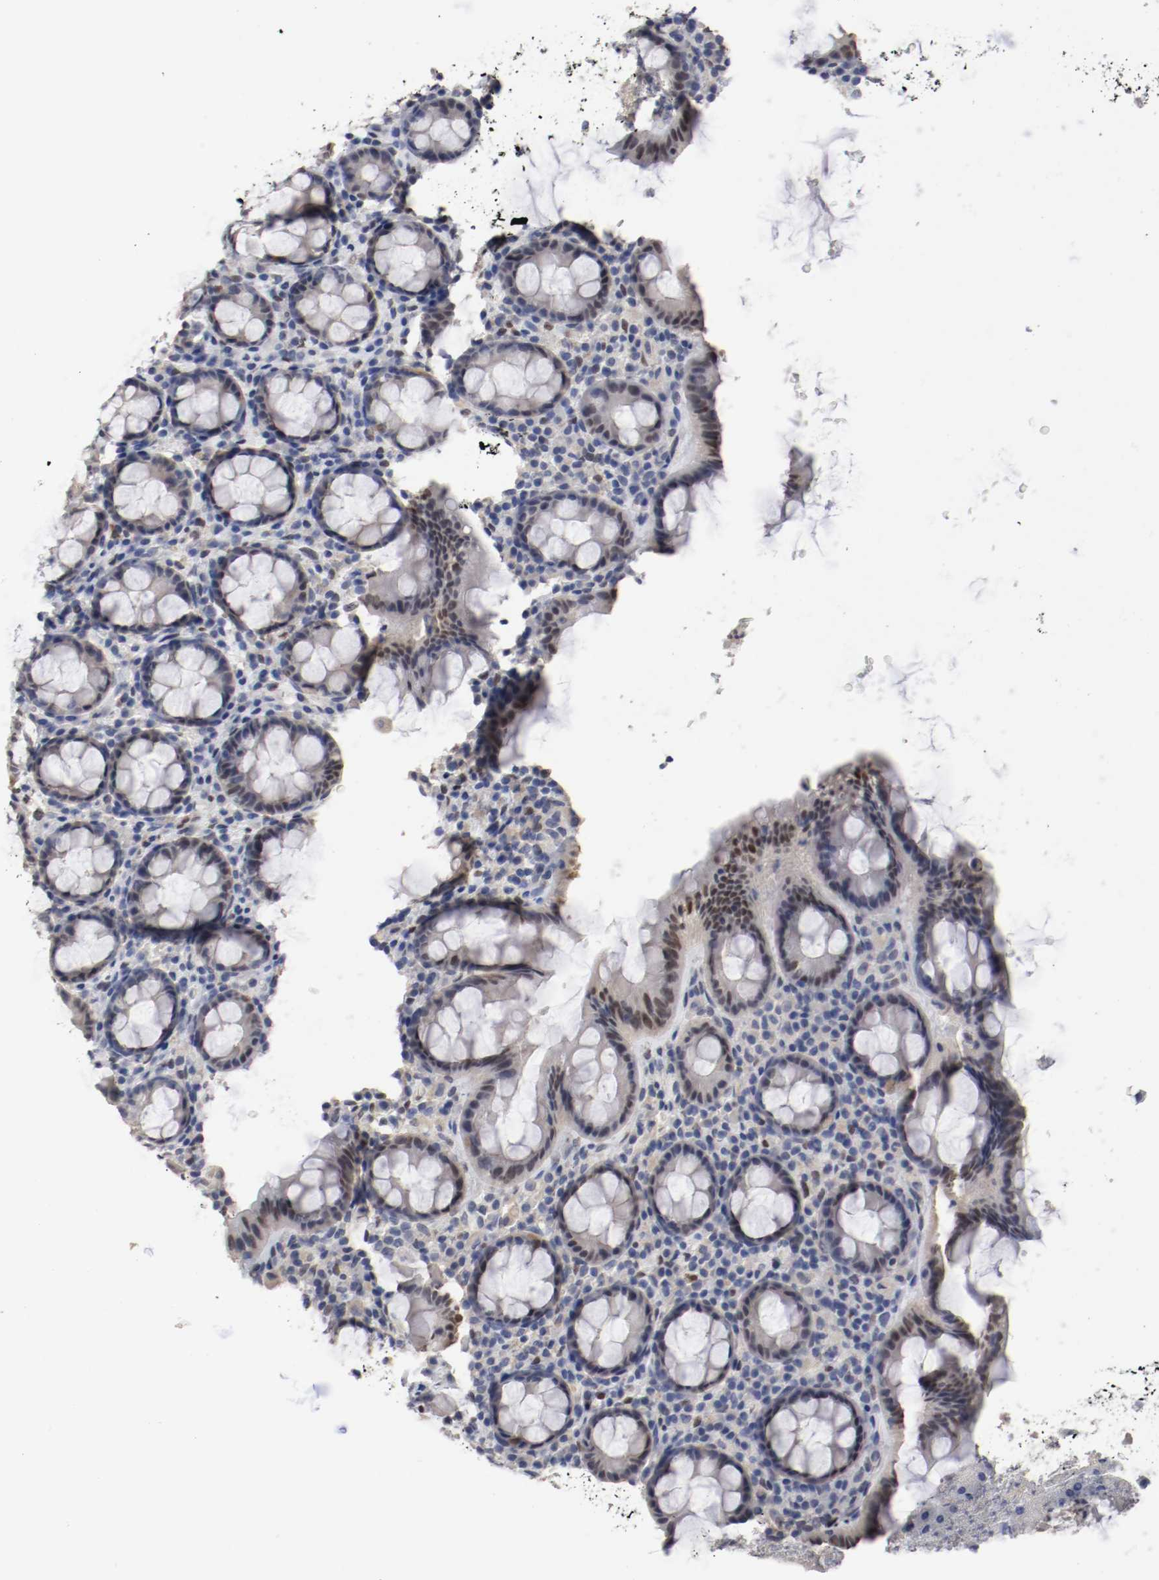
{"staining": {"intensity": "moderate", "quantity": "25%-75%", "location": "cytoplasmic/membranous,nuclear"}, "tissue": "rectum", "cell_type": "Glandular cells", "image_type": "normal", "snomed": [{"axis": "morphology", "description": "Normal tissue, NOS"}, {"axis": "topography", "description": "Rectum"}], "caption": "Protein analysis of normal rectum displays moderate cytoplasmic/membranous,nuclear expression in about 25%-75% of glandular cells. (IHC, brightfield microscopy, high magnification).", "gene": "FOSL2", "patient": {"sex": "male", "age": 92}}